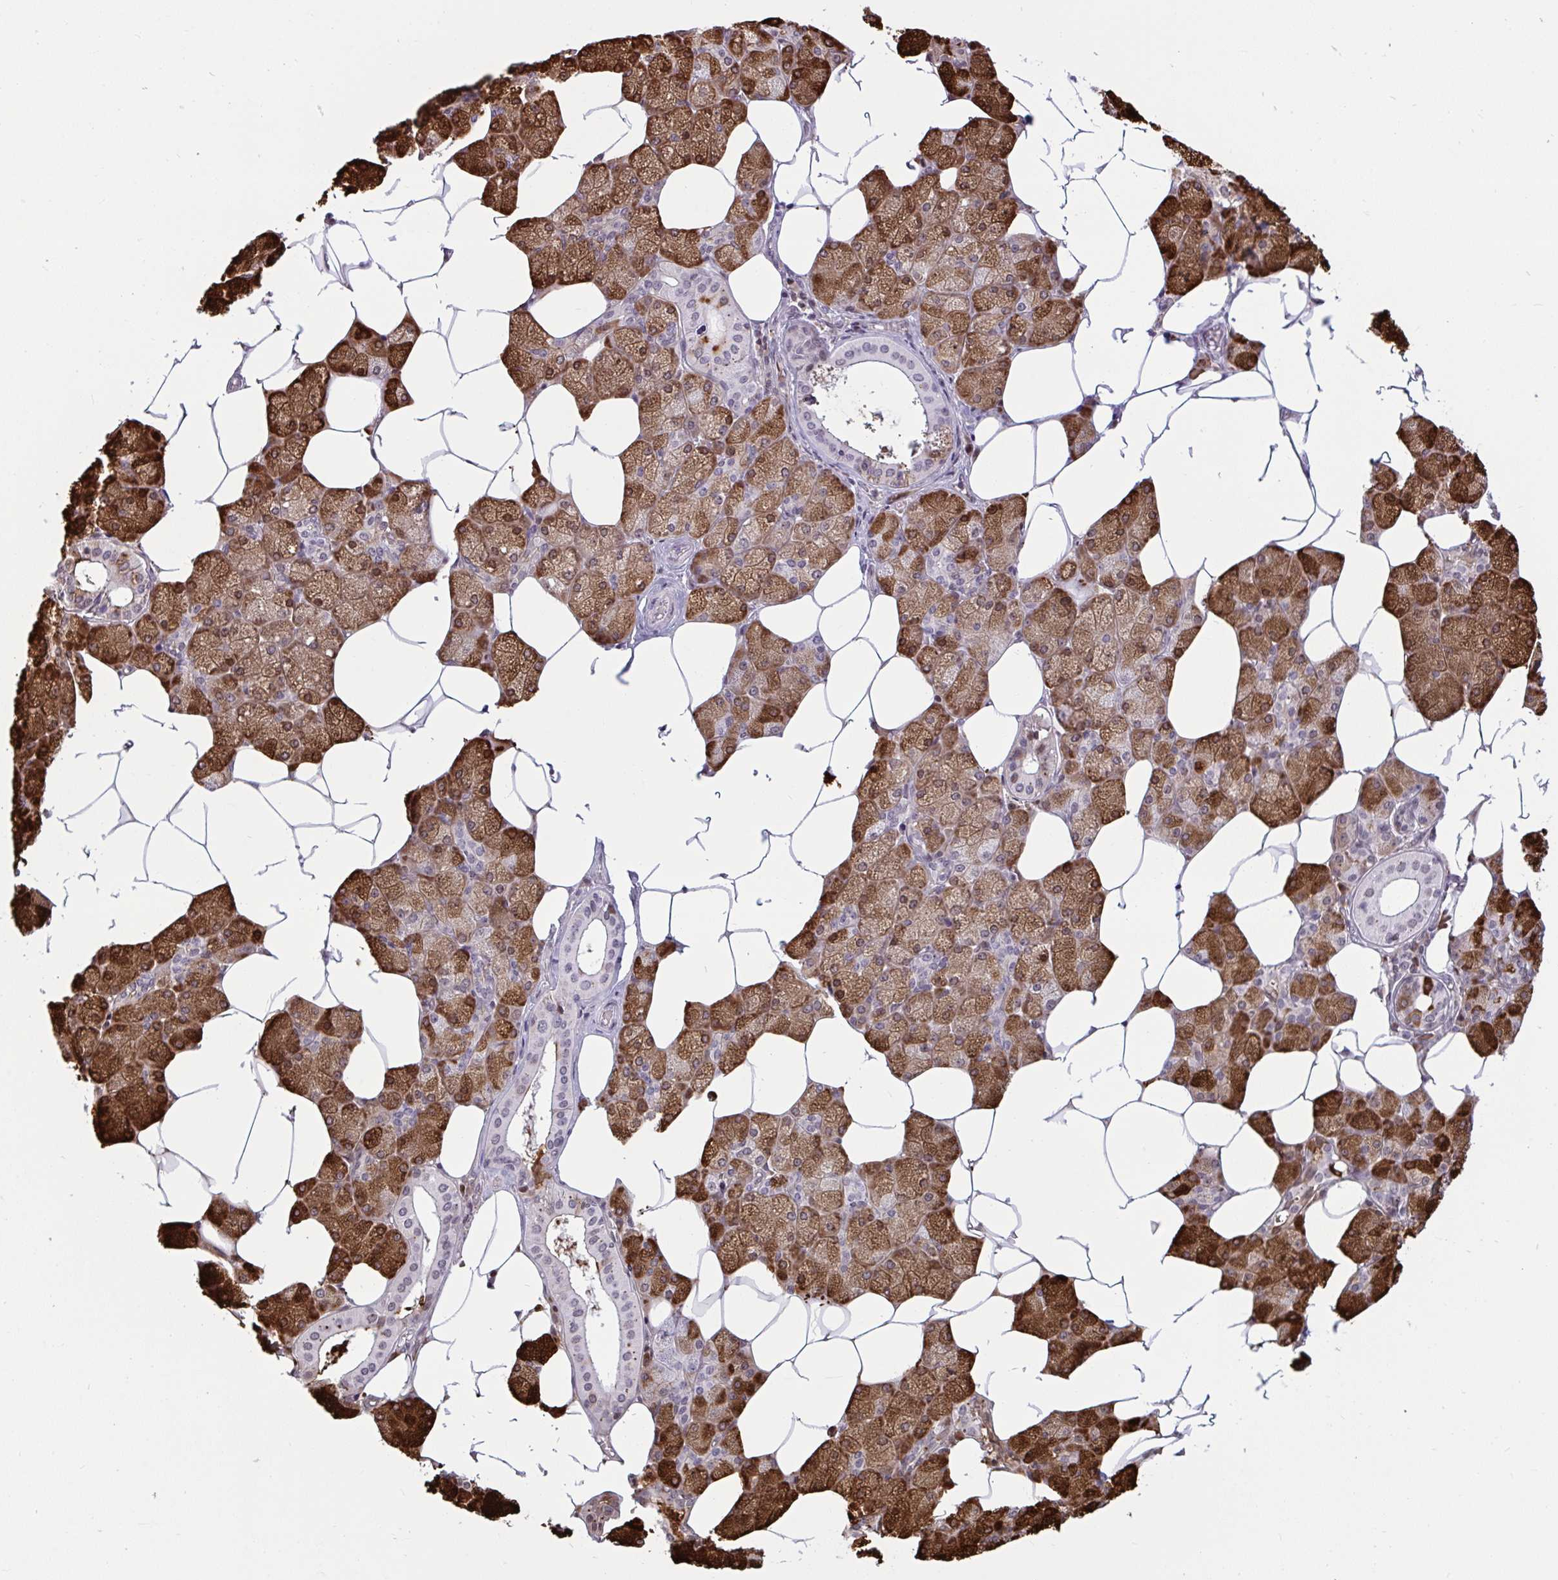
{"staining": {"intensity": "strong", "quantity": "25%-75%", "location": "cytoplasmic/membranous,nuclear"}, "tissue": "salivary gland", "cell_type": "Glandular cells", "image_type": "normal", "snomed": [{"axis": "morphology", "description": "Normal tissue, NOS"}, {"axis": "topography", "description": "Salivary gland"}], "caption": "Strong cytoplasmic/membranous,nuclear protein staining is appreciated in approximately 25%-75% of glandular cells in salivary gland. (DAB (3,3'-diaminobenzidine) IHC with brightfield microscopy, high magnification).", "gene": "CBFA2T2", "patient": {"sex": "female", "age": 43}}